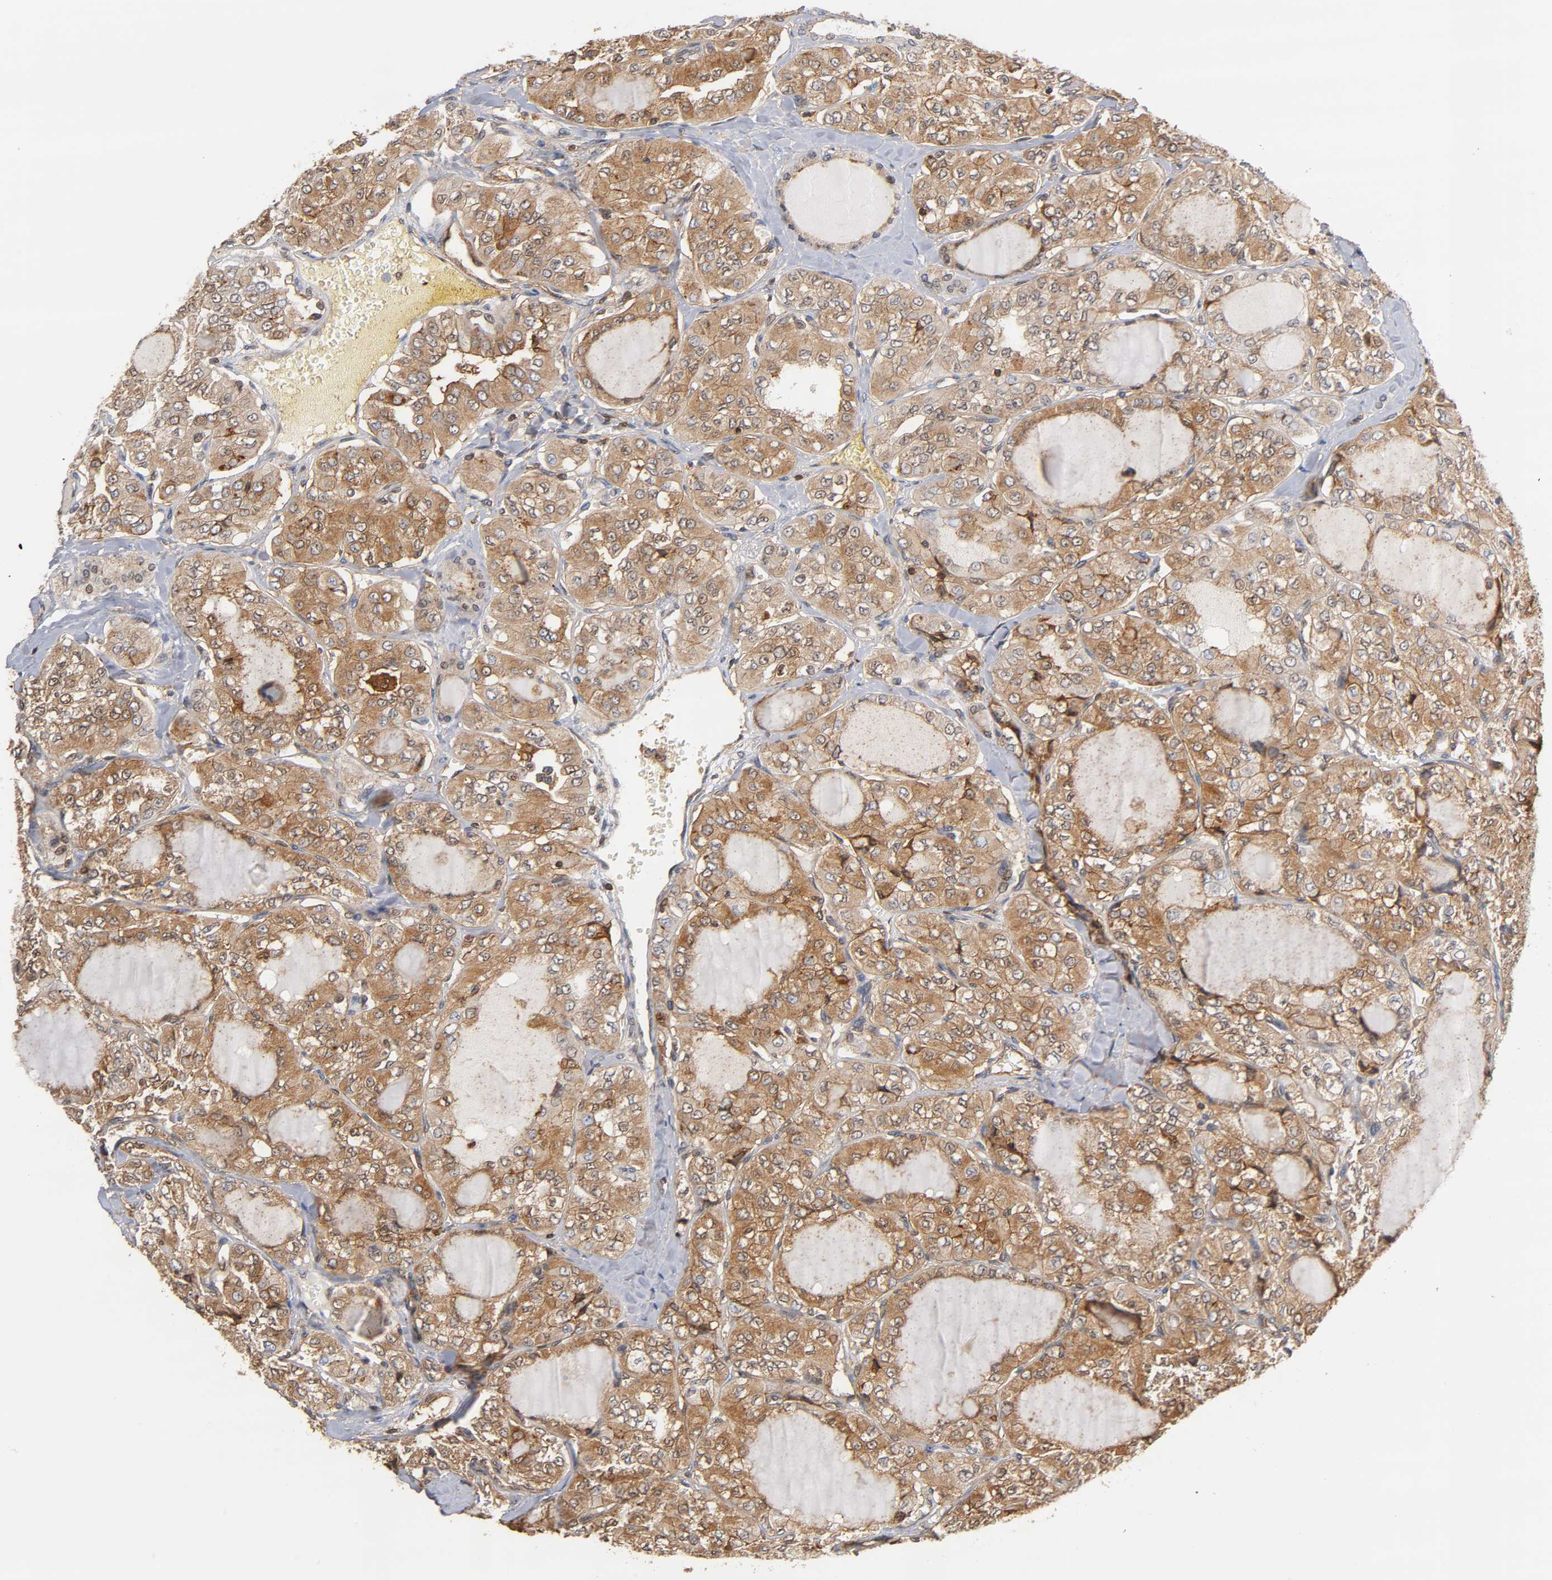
{"staining": {"intensity": "moderate", "quantity": ">75%", "location": "cytoplasmic/membranous"}, "tissue": "thyroid cancer", "cell_type": "Tumor cells", "image_type": "cancer", "snomed": [{"axis": "morphology", "description": "Papillary adenocarcinoma, NOS"}, {"axis": "topography", "description": "Thyroid gland"}], "caption": "Immunohistochemical staining of human thyroid papillary adenocarcinoma exhibits medium levels of moderate cytoplasmic/membranous protein expression in approximately >75% of tumor cells.", "gene": "ANXA11", "patient": {"sex": "male", "age": 20}}